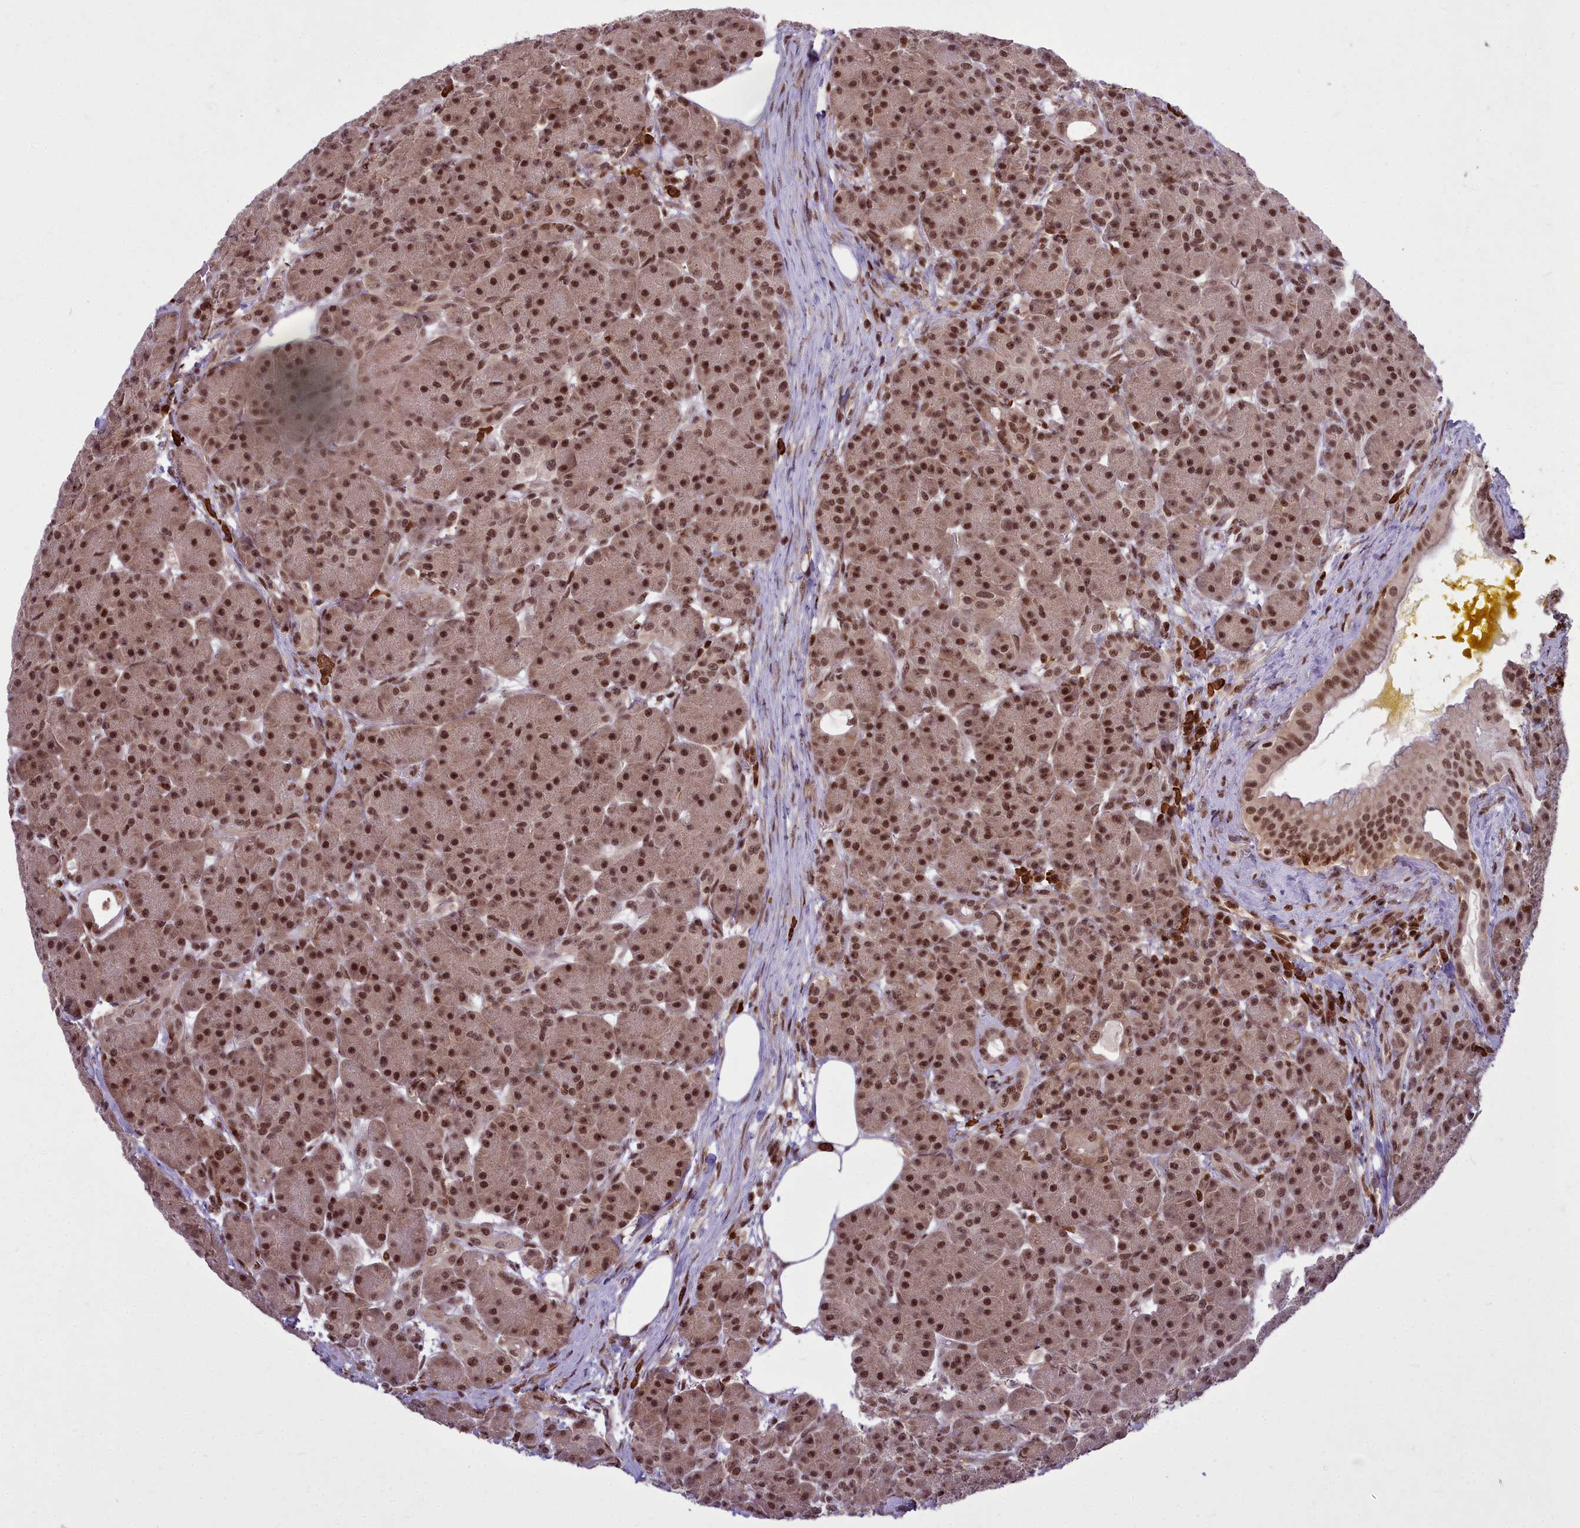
{"staining": {"intensity": "strong", "quantity": ">75%", "location": "cytoplasmic/membranous,nuclear"}, "tissue": "pancreas", "cell_type": "Exocrine glandular cells", "image_type": "normal", "snomed": [{"axis": "morphology", "description": "Normal tissue, NOS"}, {"axis": "topography", "description": "Pancreas"}], "caption": "DAB immunohistochemical staining of unremarkable pancreas exhibits strong cytoplasmic/membranous,nuclear protein positivity in approximately >75% of exocrine glandular cells.", "gene": "GMEB1", "patient": {"sex": "male", "age": 63}}